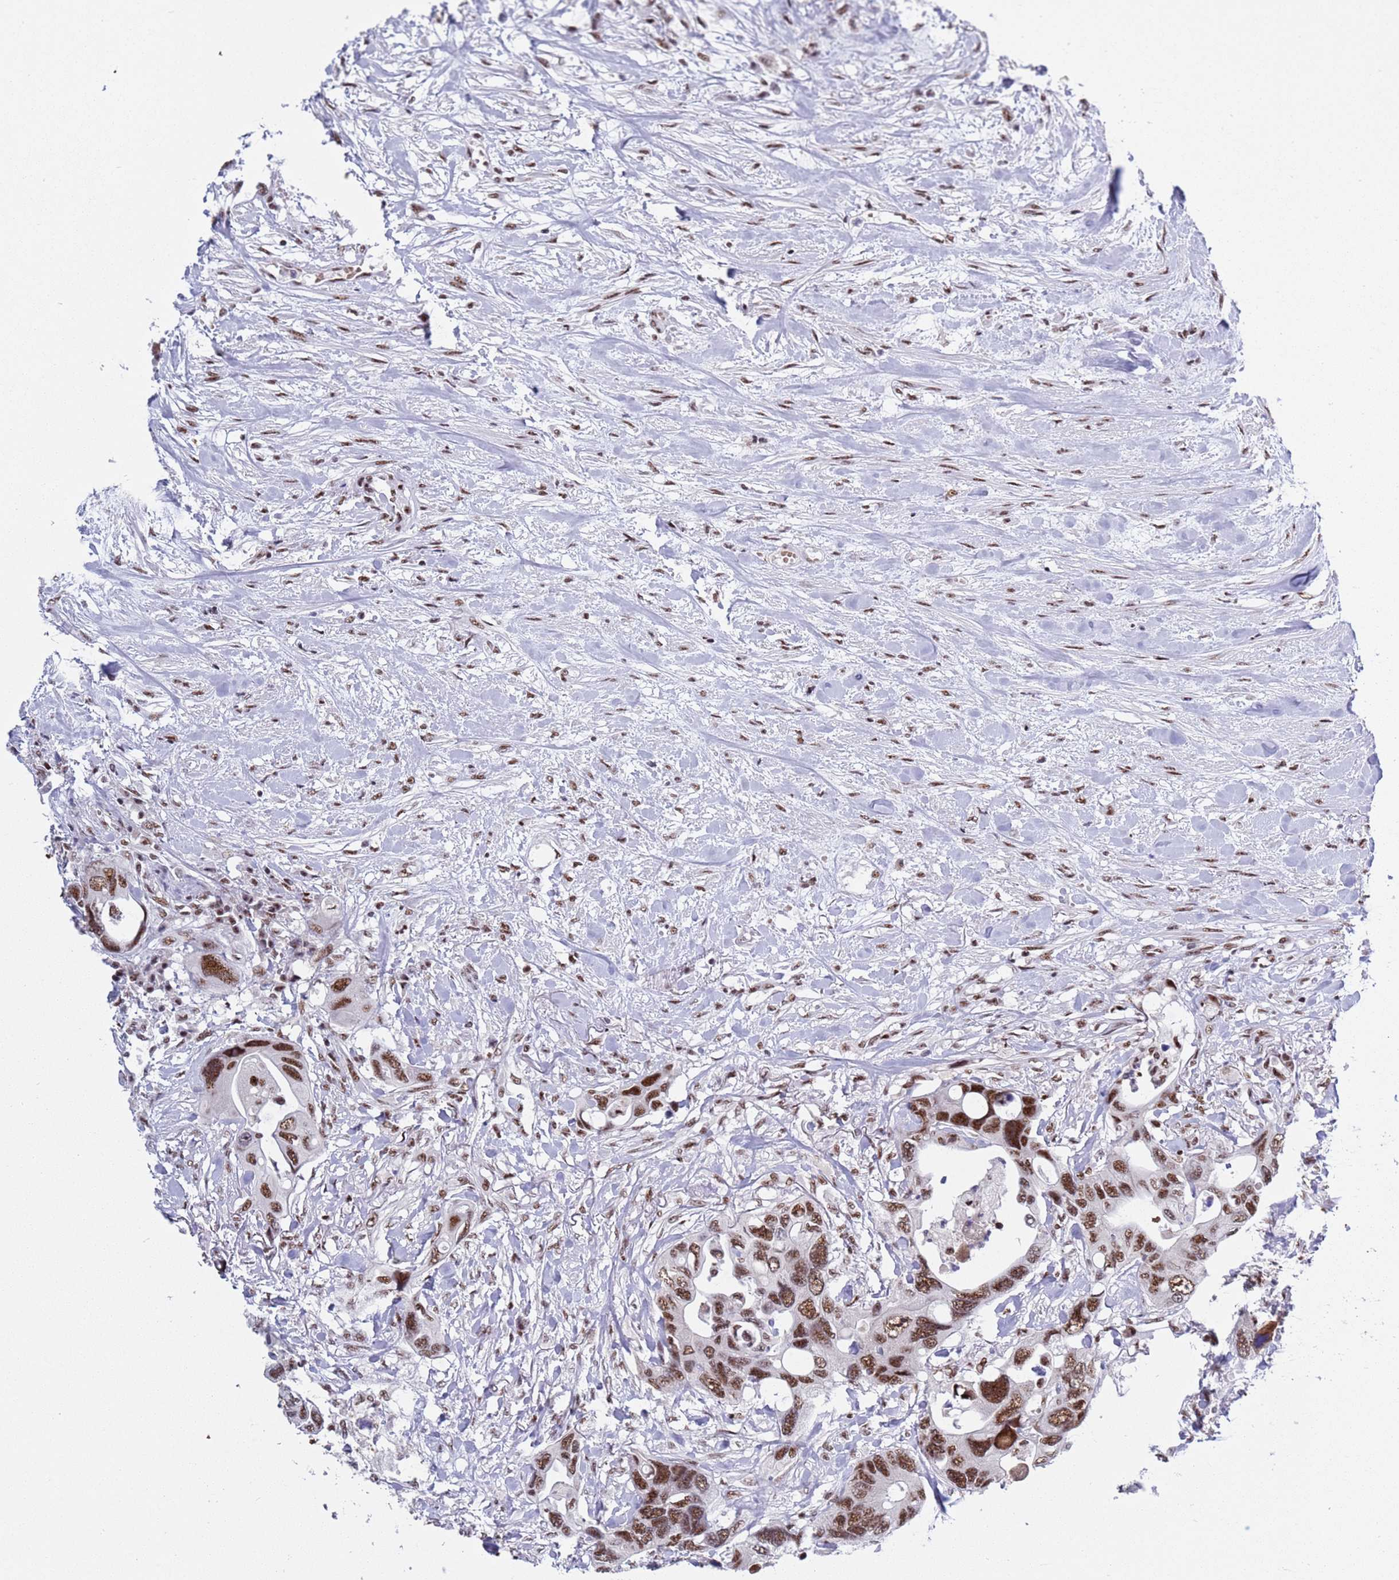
{"staining": {"intensity": "strong", "quantity": ">75%", "location": "nuclear"}, "tissue": "colorectal cancer", "cell_type": "Tumor cells", "image_type": "cancer", "snomed": [{"axis": "morphology", "description": "Adenocarcinoma, NOS"}, {"axis": "topography", "description": "Rectum"}], "caption": "This is an image of immunohistochemistry (IHC) staining of colorectal cancer, which shows strong positivity in the nuclear of tumor cells.", "gene": "THOC2", "patient": {"sex": "male", "age": 57}}